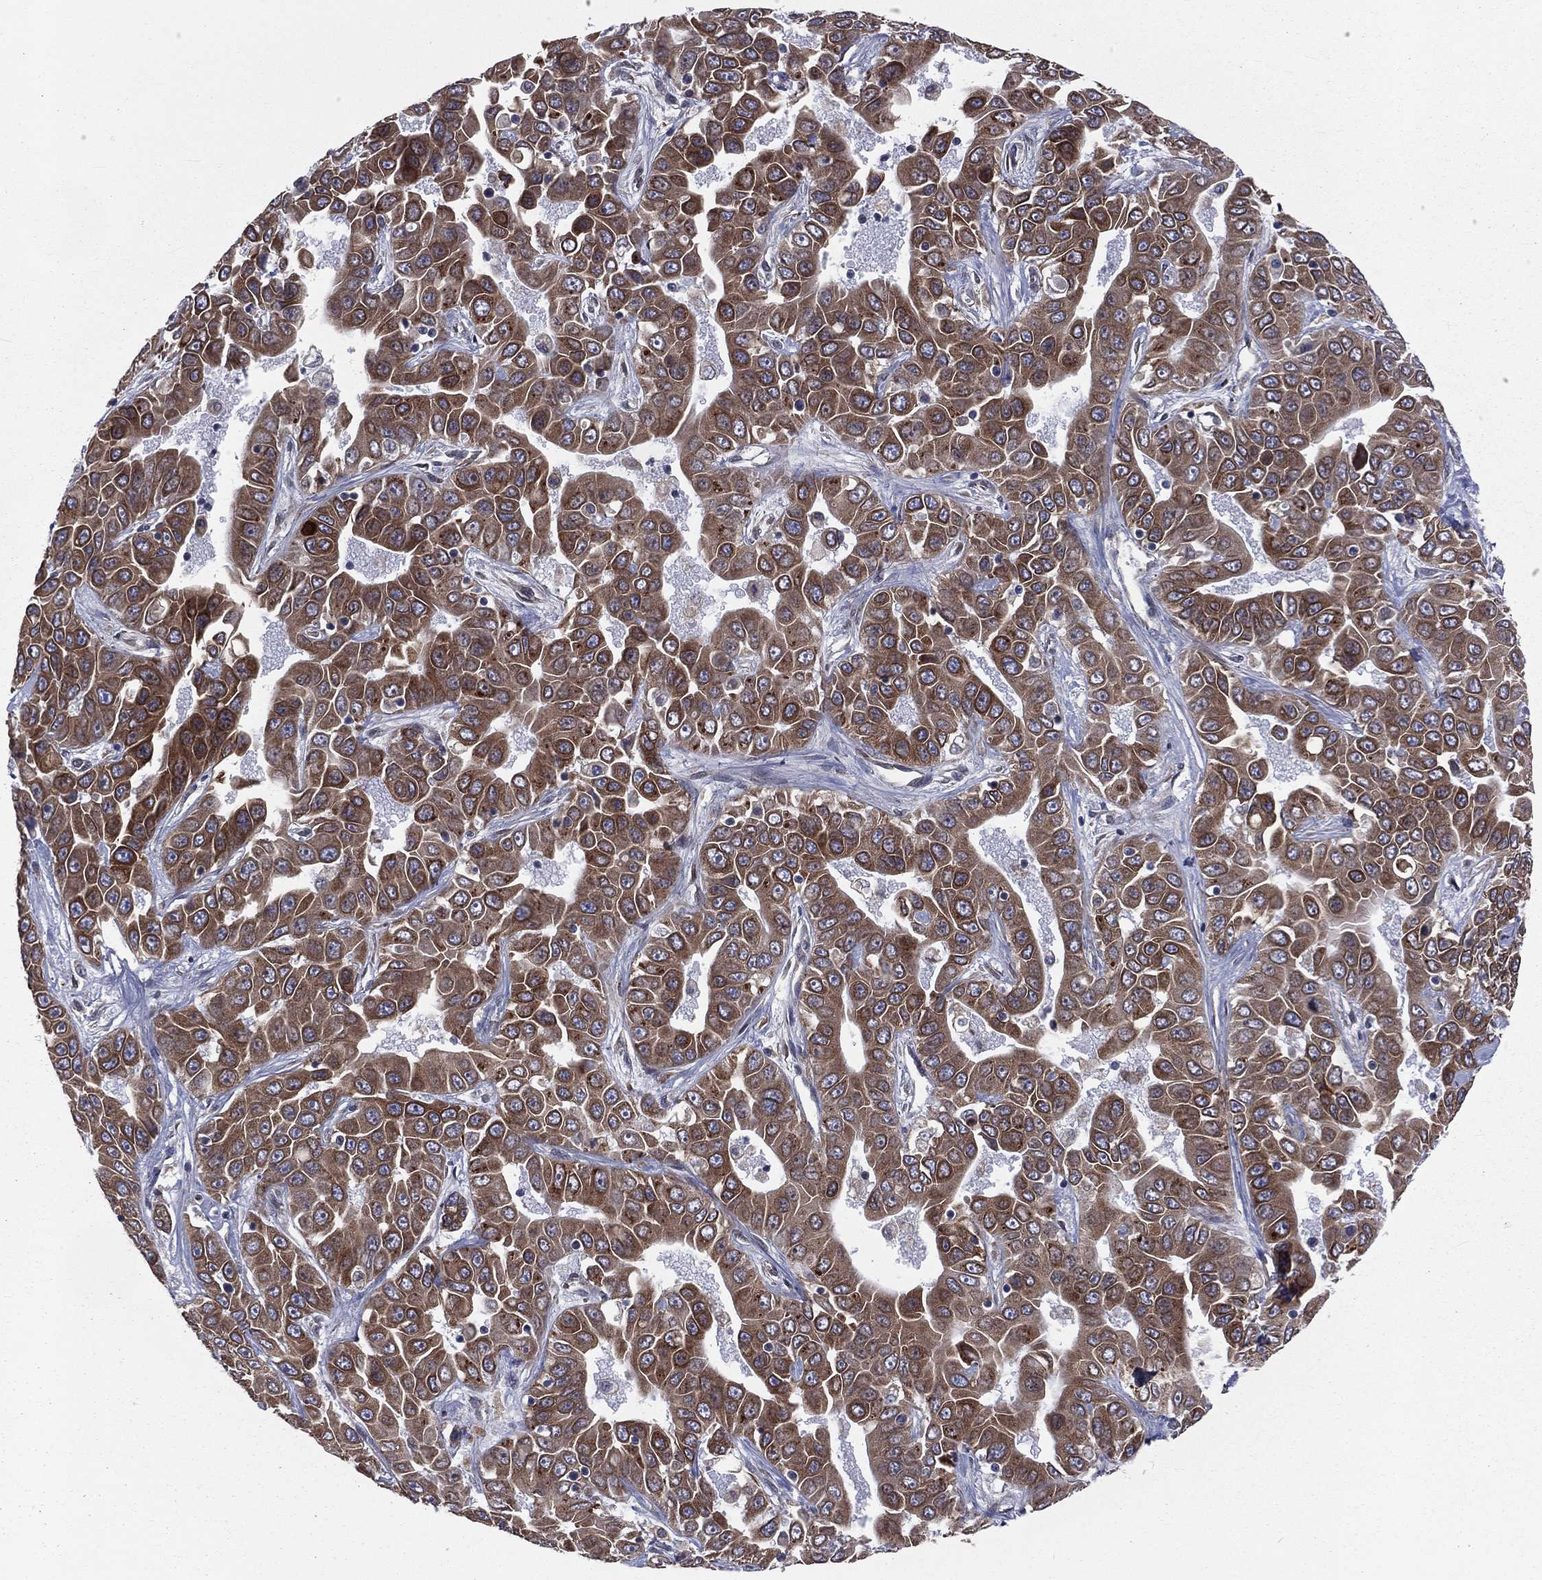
{"staining": {"intensity": "moderate", "quantity": ">75%", "location": "cytoplasmic/membranous"}, "tissue": "liver cancer", "cell_type": "Tumor cells", "image_type": "cancer", "snomed": [{"axis": "morphology", "description": "Cholangiocarcinoma"}, {"axis": "topography", "description": "Liver"}], "caption": "Protein expression analysis of human liver cancer reveals moderate cytoplasmic/membranous staining in about >75% of tumor cells.", "gene": "PGRMC1", "patient": {"sex": "female", "age": 52}}